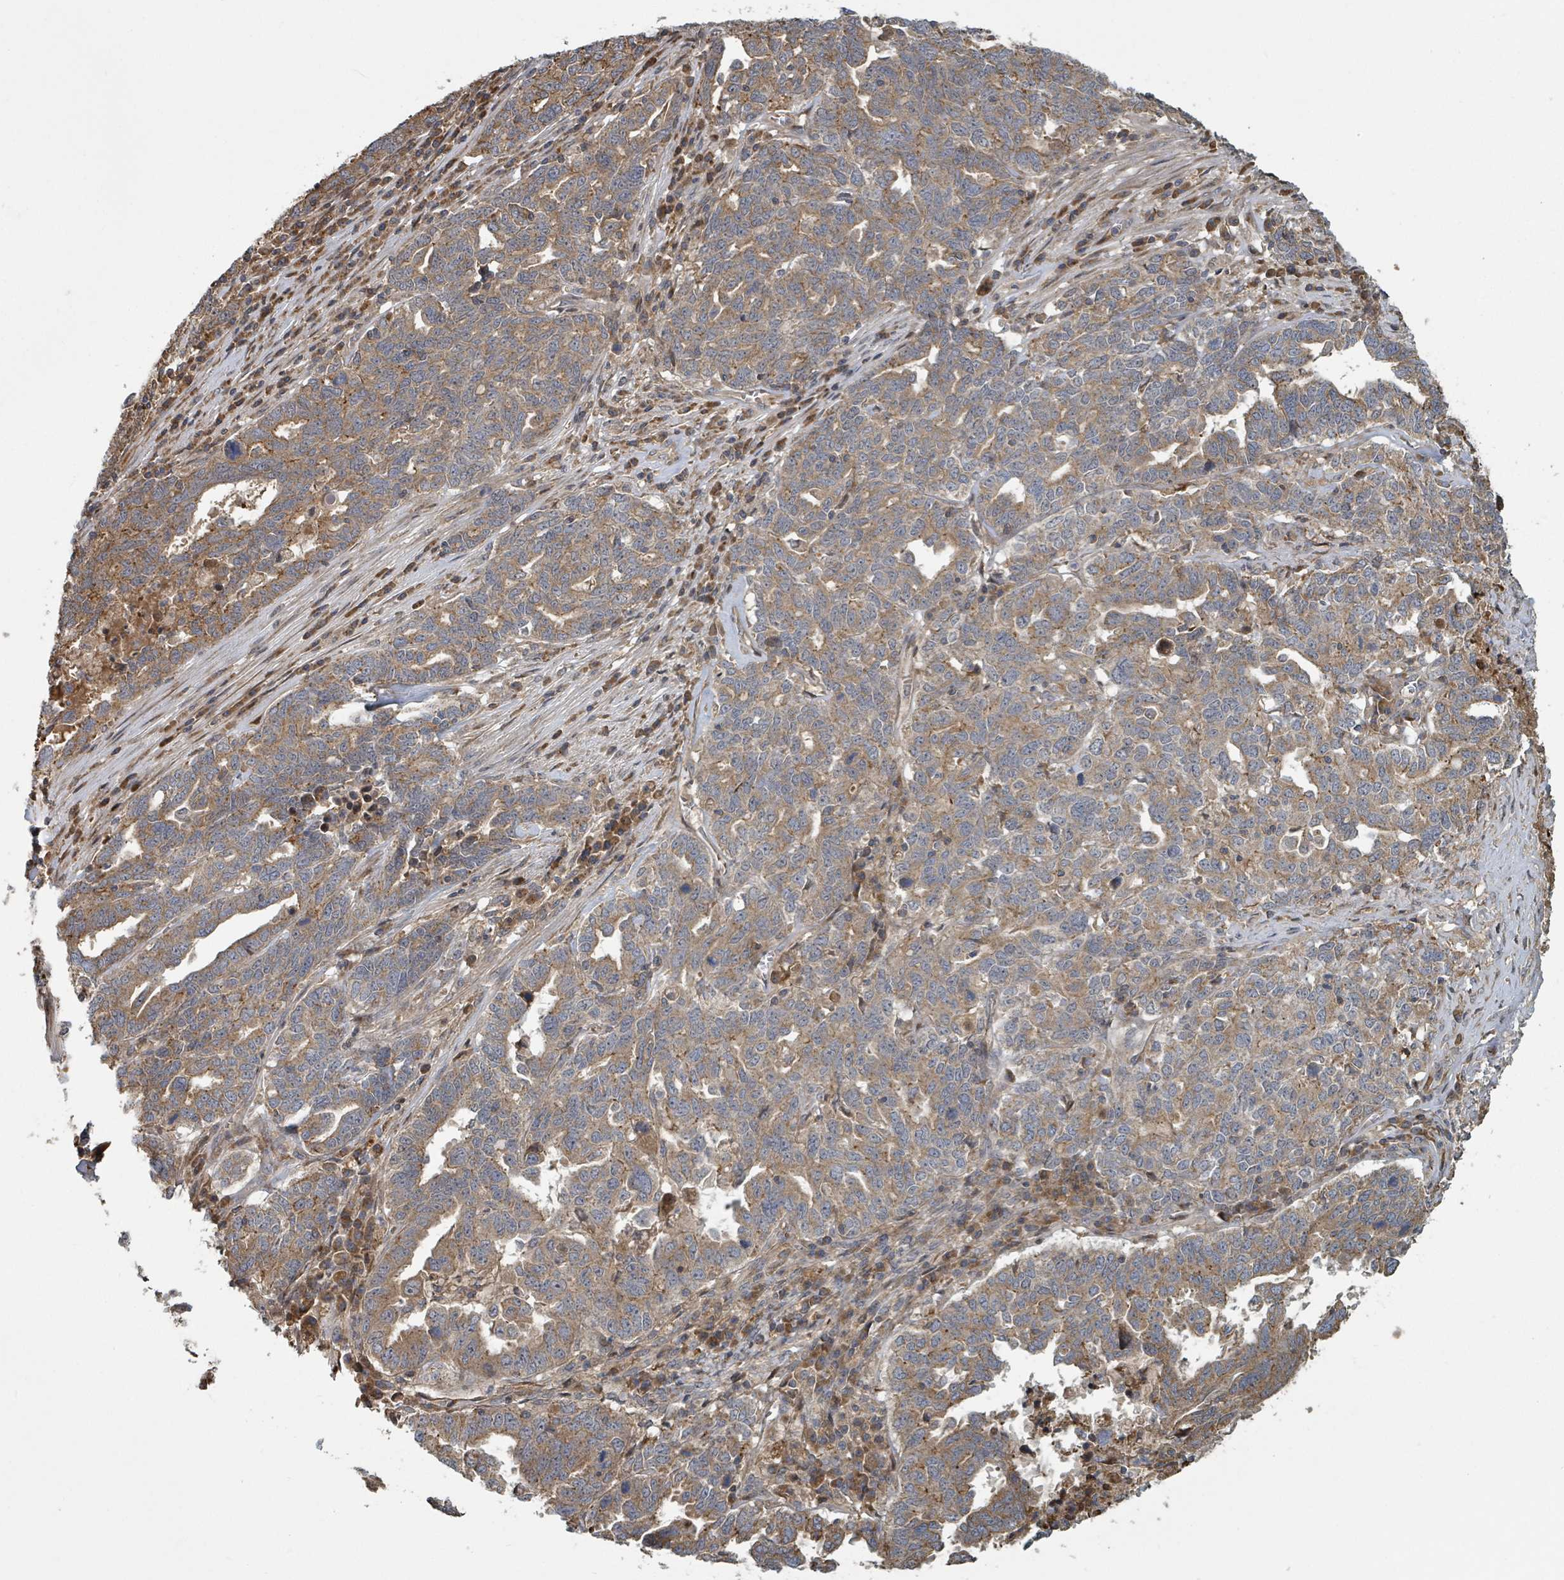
{"staining": {"intensity": "moderate", "quantity": ">75%", "location": "cytoplasmic/membranous"}, "tissue": "ovarian cancer", "cell_type": "Tumor cells", "image_type": "cancer", "snomed": [{"axis": "morphology", "description": "Carcinoma, endometroid"}, {"axis": "topography", "description": "Ovary"}], "caption": "Protein analysis of ovarian cancer (endometroid carcinoma) tissue shows moderate cytoplasmic/membranous expression in about >75% of tumor cells. Nuclei are stained in blue.", "gene": "DPM1", "patient": {"sex": "female", "age": 62}}